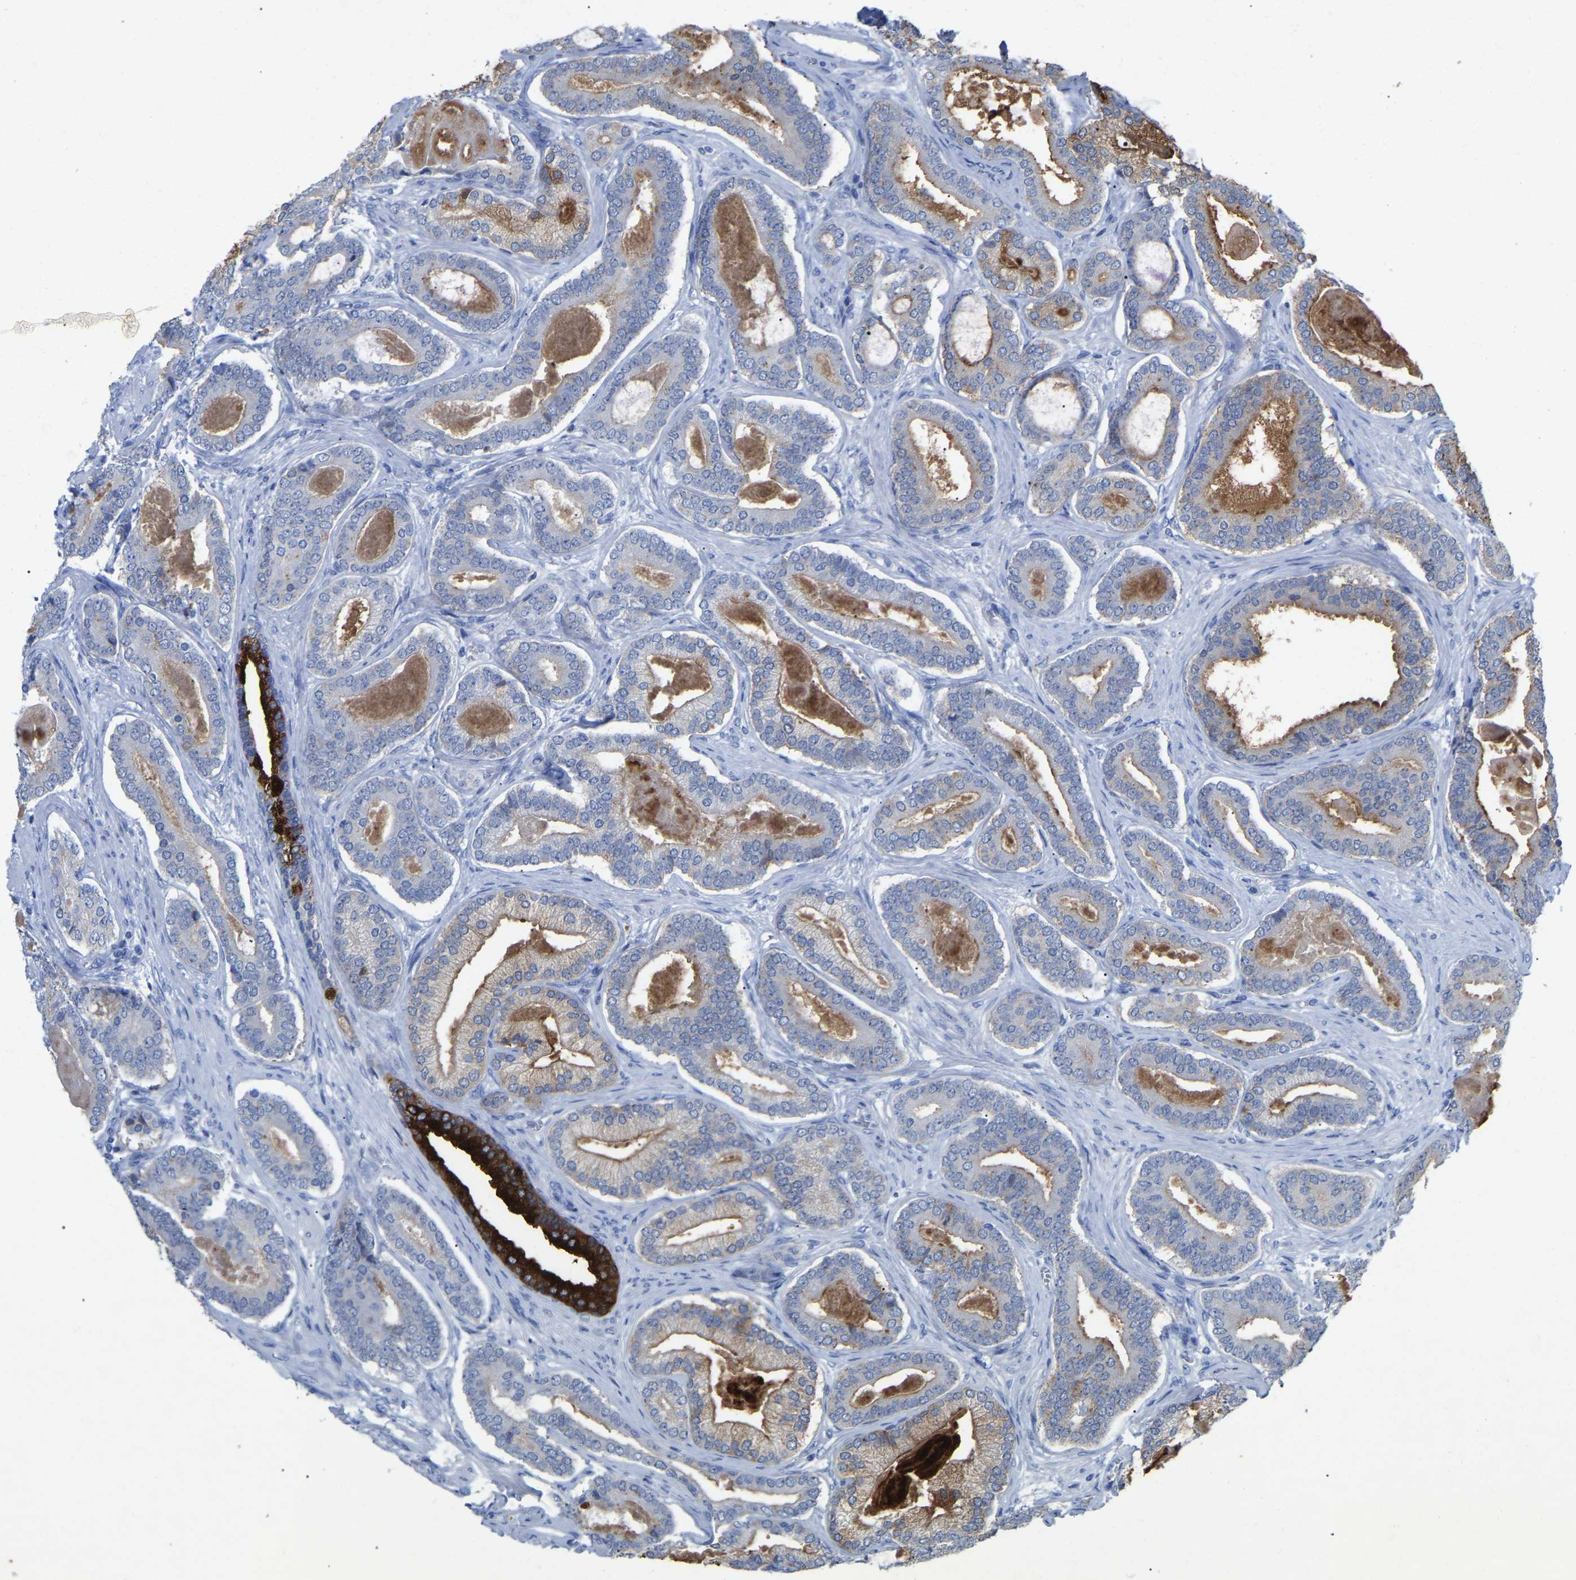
{"staining": {"intensity": "moderate", "quantity": "<25%", "location": "cytoplasmic/membranous"}, "tissue": "prostate cancer", "cell_type": "Tumor cells", "image_type": "cancer", "snomed": [{"axis": "morphology", "description": "Adenocarcinoma, High grade"}, {"axis": "topography", "description": "Prostate"}], "caption": "A low amount of moderate cytoplasmic/membranous positivity is identified in about <25% of tumor cells in prostate adenocarcinoma (high-grade) tissue. Nuclei are stained in blue.", "gene": "SMPD2", "patient": {"sex": "male", "age": 60}}